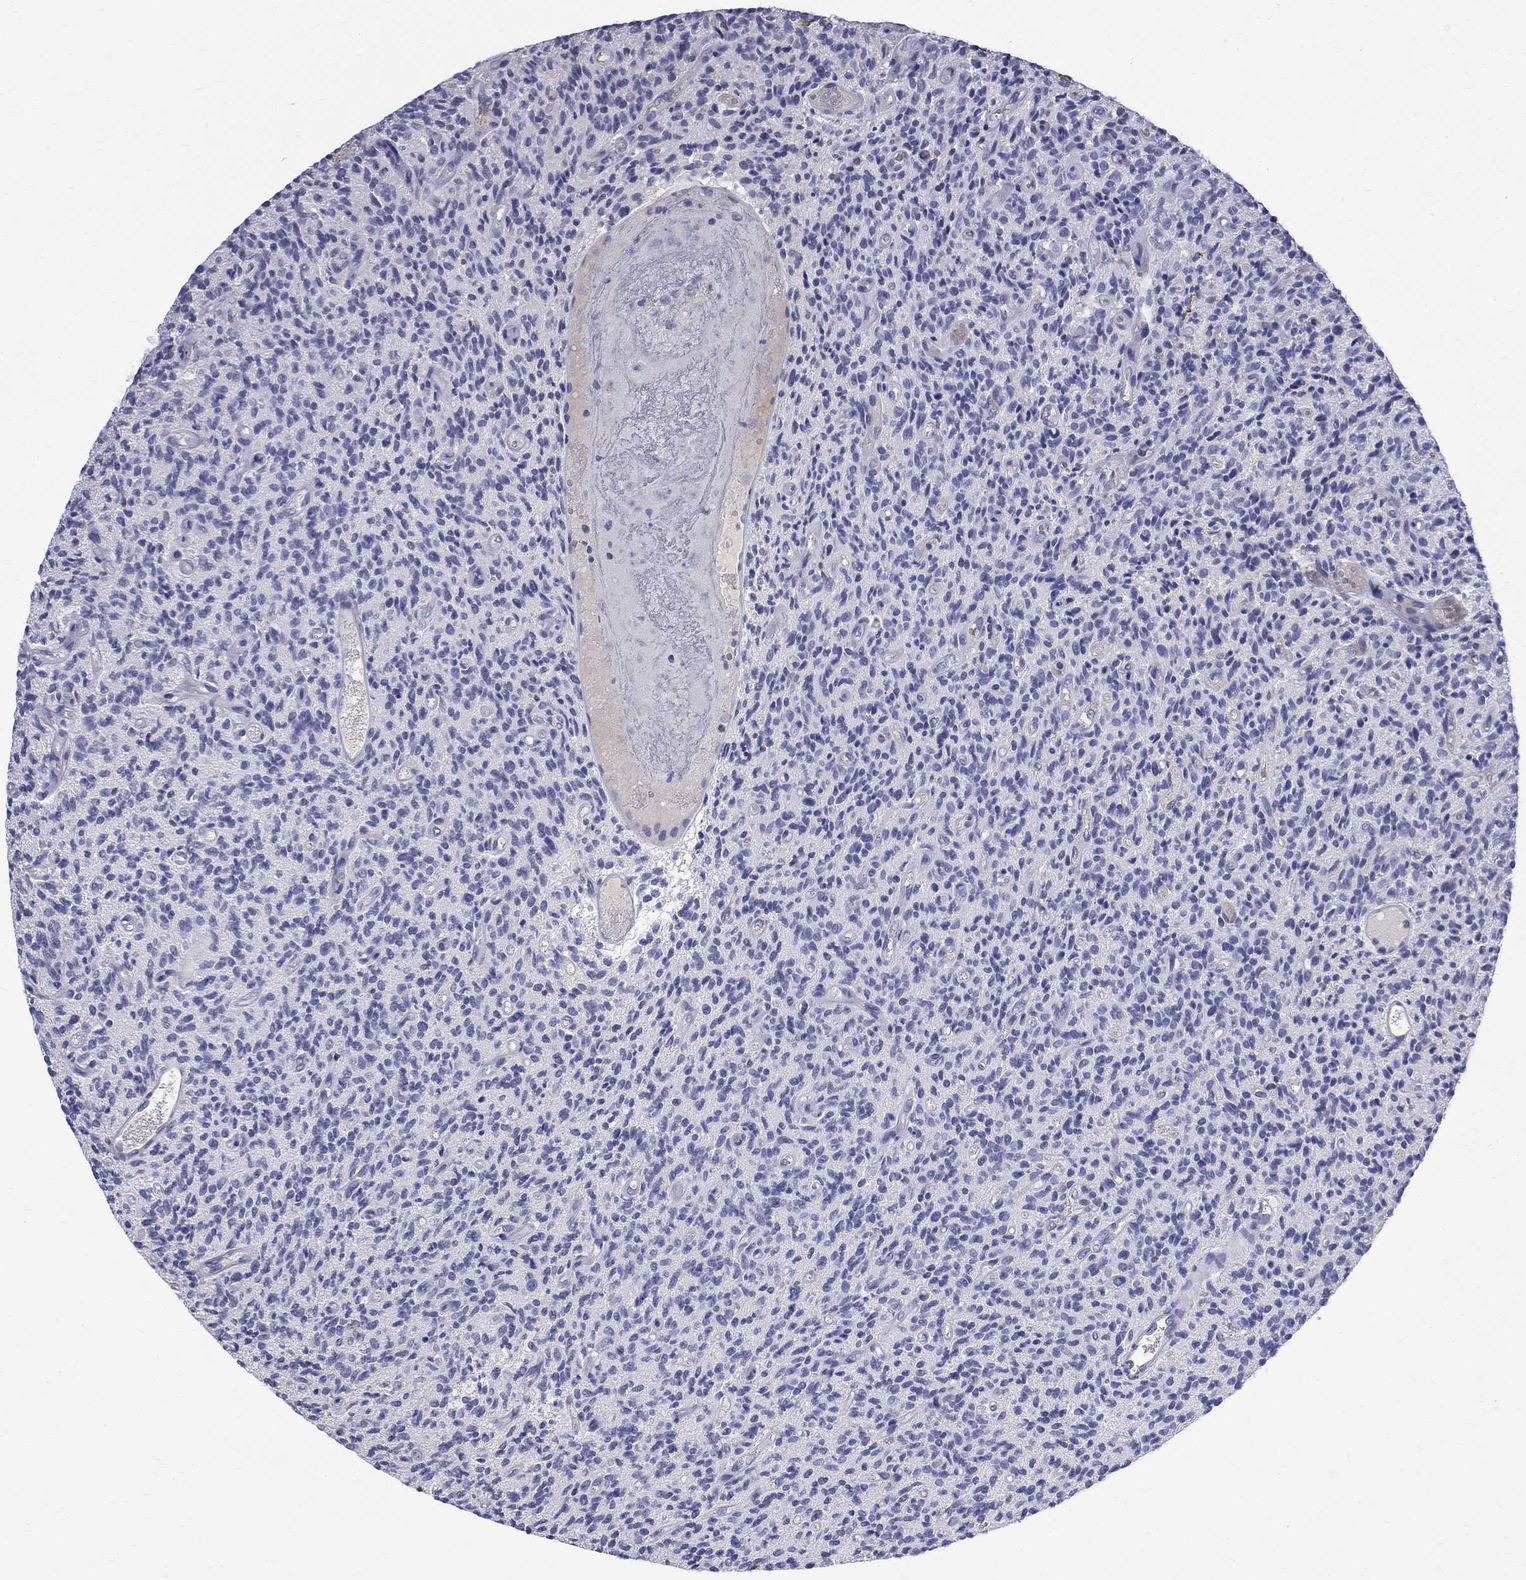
{"staining": {"intensity": "negative", "quantity": "none", "location": "none"}, "tissue": "glioma", "cell_type": "Tumor cells", "image_type": "cancer", "snomed": [{"axis": "morphology", "description": "Glioma, malignant, High grade"}, {"axis": "topography", "description": "Brain"}], "caption": "Photomicrograph shows no significant protein staining in tumor cells of glioma.", "gene": "AGER", "patient": {"sex": "male", "age": 64}}